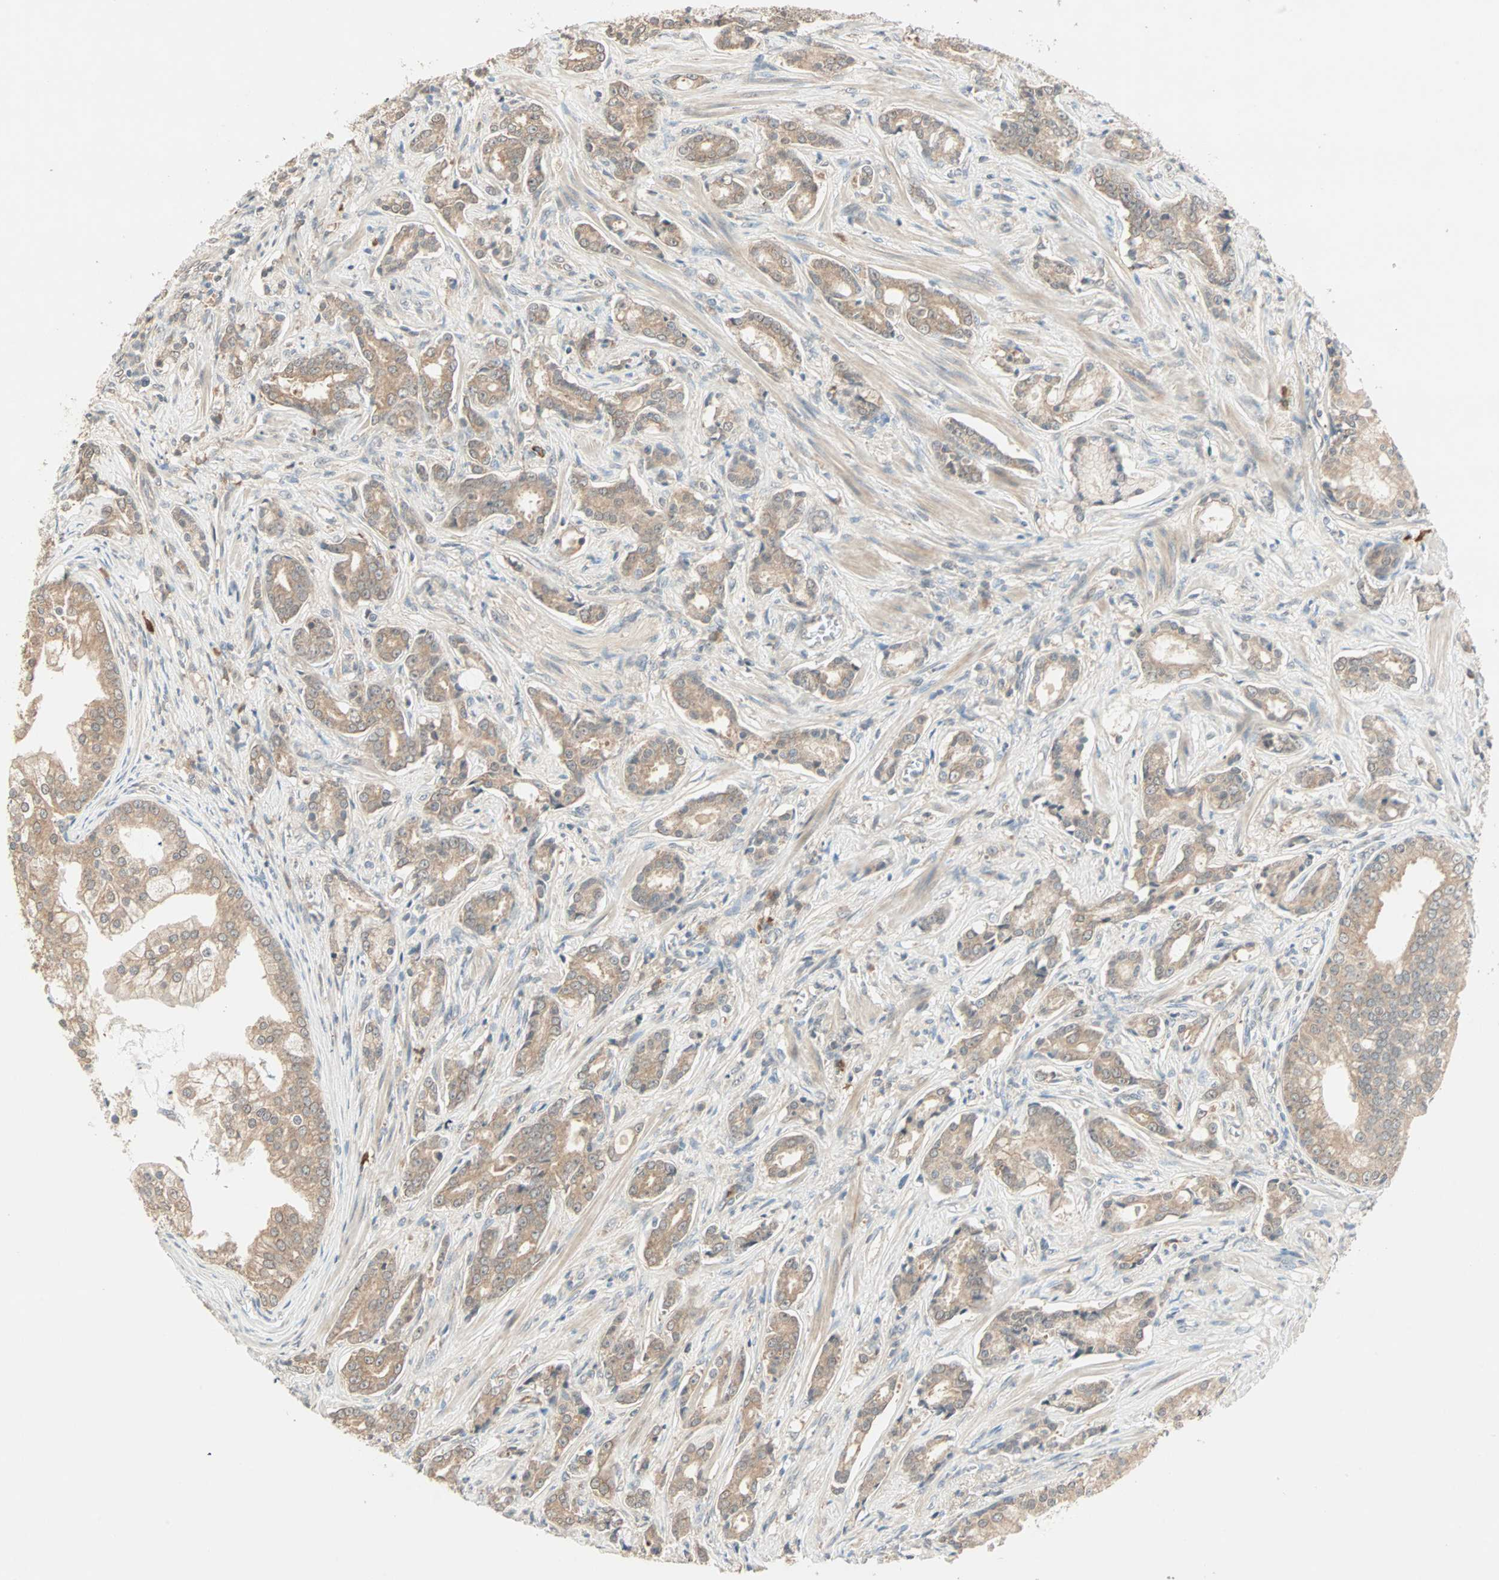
{"staining": {"intensity": "moderate", "quantity": ">75%", "location": "cytoplasmic/membranous"}, "tissue": "prostate cancer", "cell_type": "Tumor cells", "image_type": "cancer", "snomed": [{"axis": "morphology", "description": "Adenocarcinoma, Low grade"}, {"axis": "topography", "description": "Prostate"}], "caption": "Prostate cancer (low-grade adenocarcinoma) stained with a brown dye displays moderate cytoplasmic/membranous positive staining in about >75% of tumor cells.", "gene": "TTF2", "patient": {"sex": "male", "age": 58}}